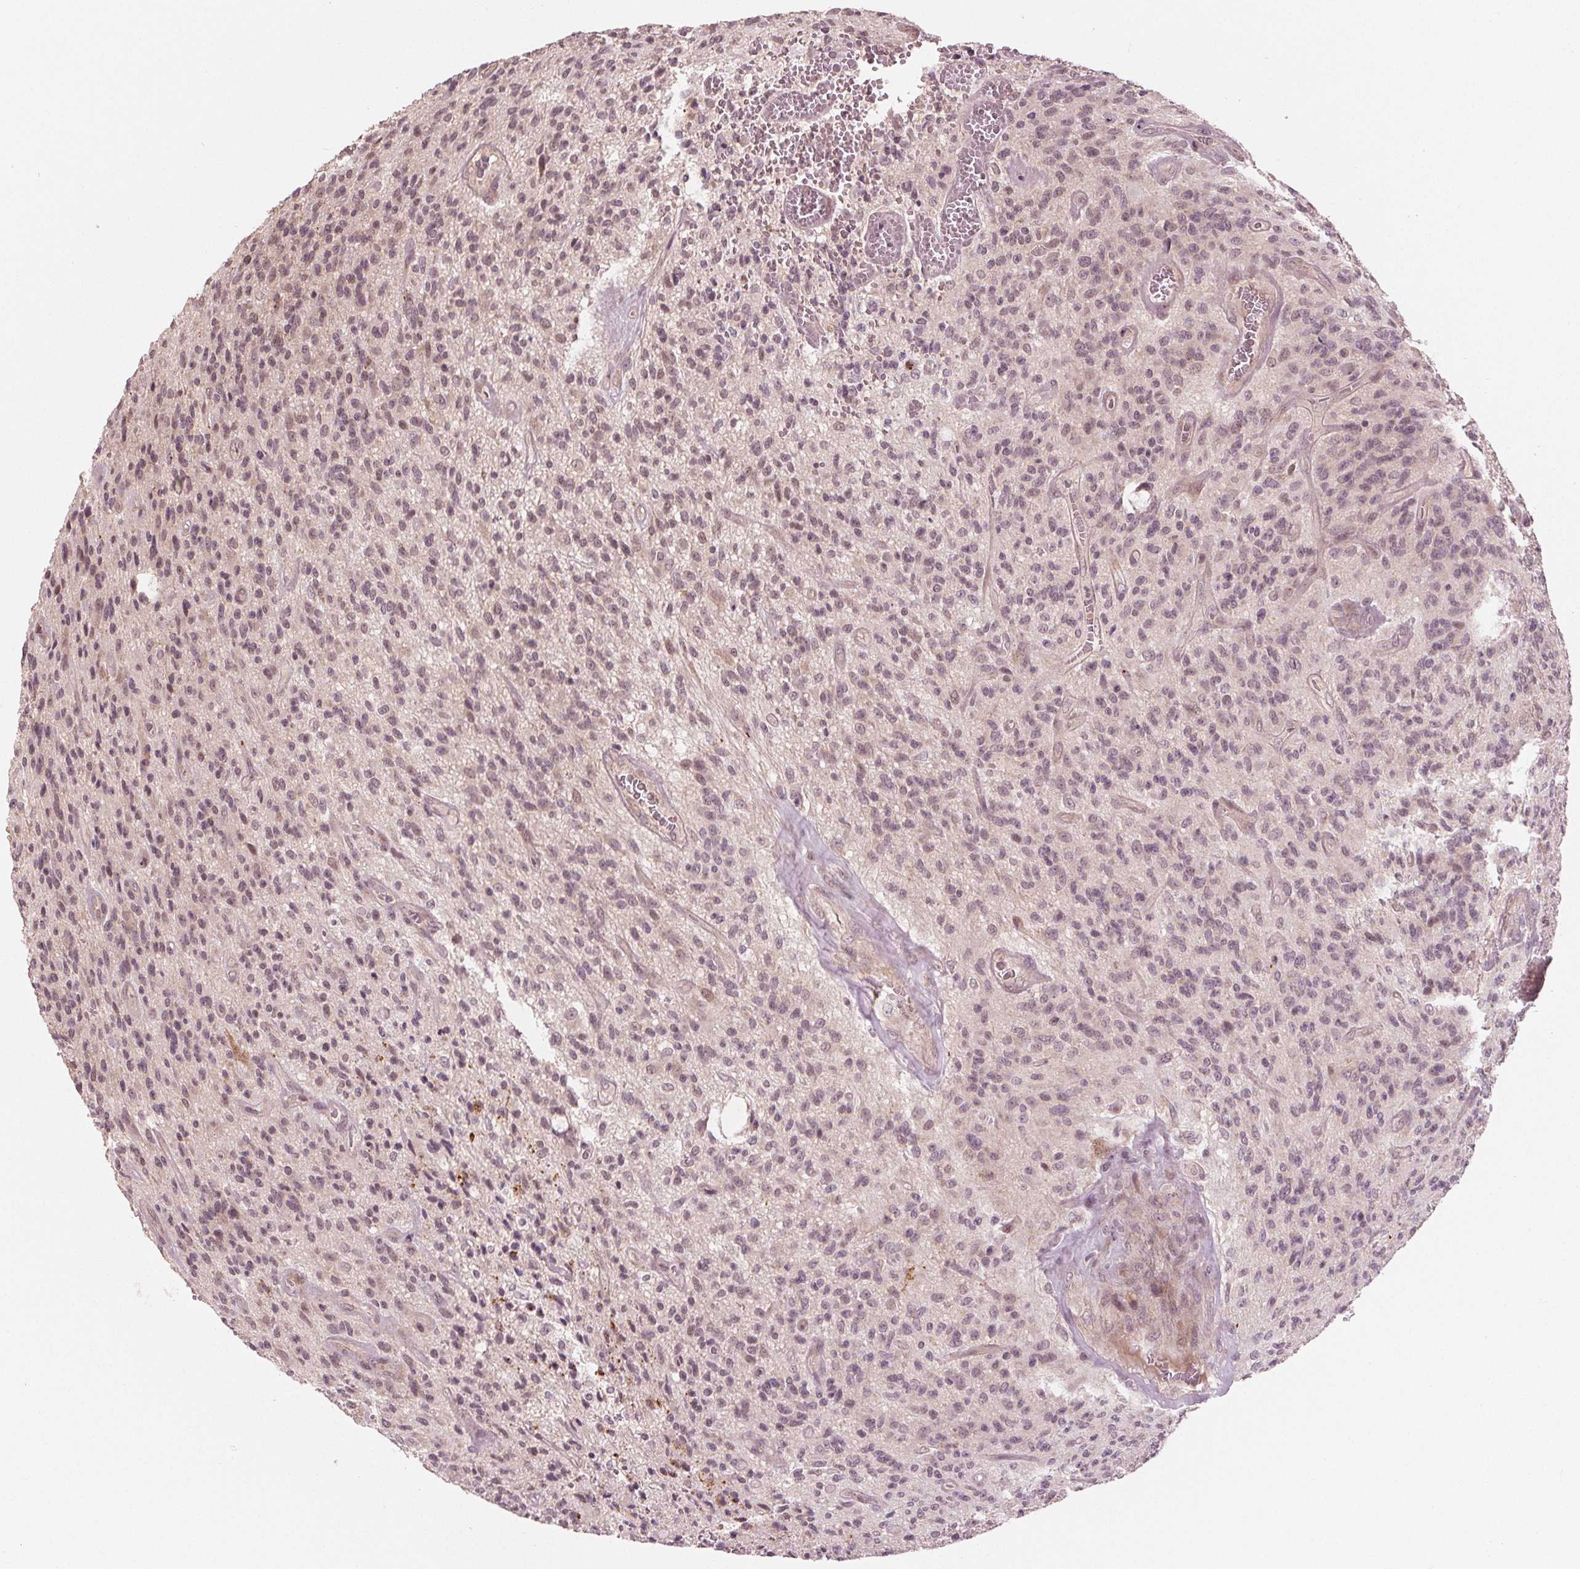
{"staining": {"intensity": "negative", "quantity": "none", "location": "none"}, "tissue": "glioma", "cell_type": "Tumor cells", "image_type": "cancer", "snomed": [{"axis": "morphology", "description": "Glioma, malignant, High grade"}, {"axis": "topography", "description": "Brain"}], "caption": "IHC image of malignant high-grade glioma stained for a protein (brown), which exhibits no staining in tumor cells.", "gene": "CLBA1", "patient": {"sex": "male", "age": 76}}